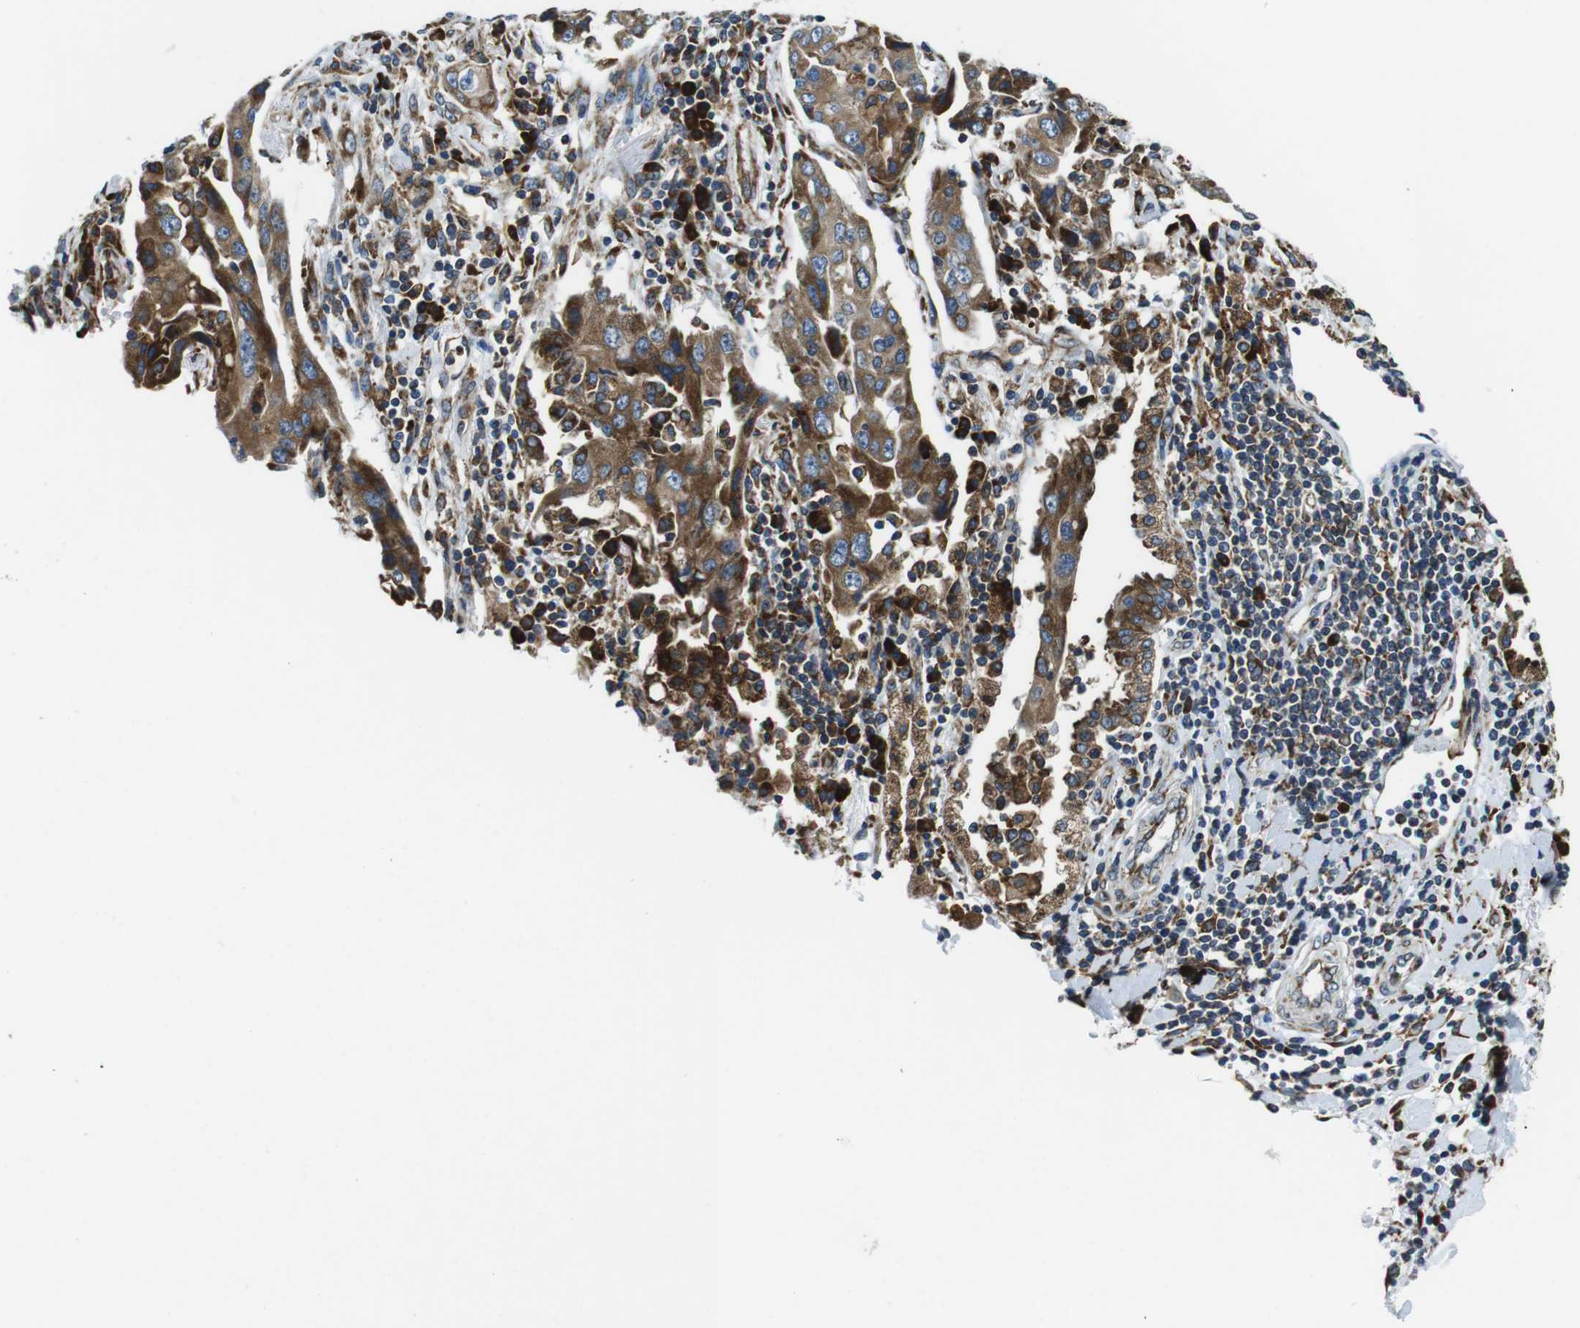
{"staining": {"intensity": "moderate", "quantity": ">75%", "location": "cytoplasmic/membranous"}, "tissue": "lung cancer", "cell_type": "Tumor cells", "image_type": "cancer", "snomed": [{"axis": "morphology", "description": "Adenocarcinoma, NOS"}, {"axis": "topography", "description": "Lung"}], "caption": "A high-resolution histopathology image shows immunohistochemistry staining of lung cancer (adenocarcinoma), which demonstrates moderate cytoplasmic/membranous expression in about >75% of tumor cells. (DAB IHC, brown staining for protein, blue staining for nuclei).", "gene": "UGGT1", "patient": {"sex": "female", "age": 65}}